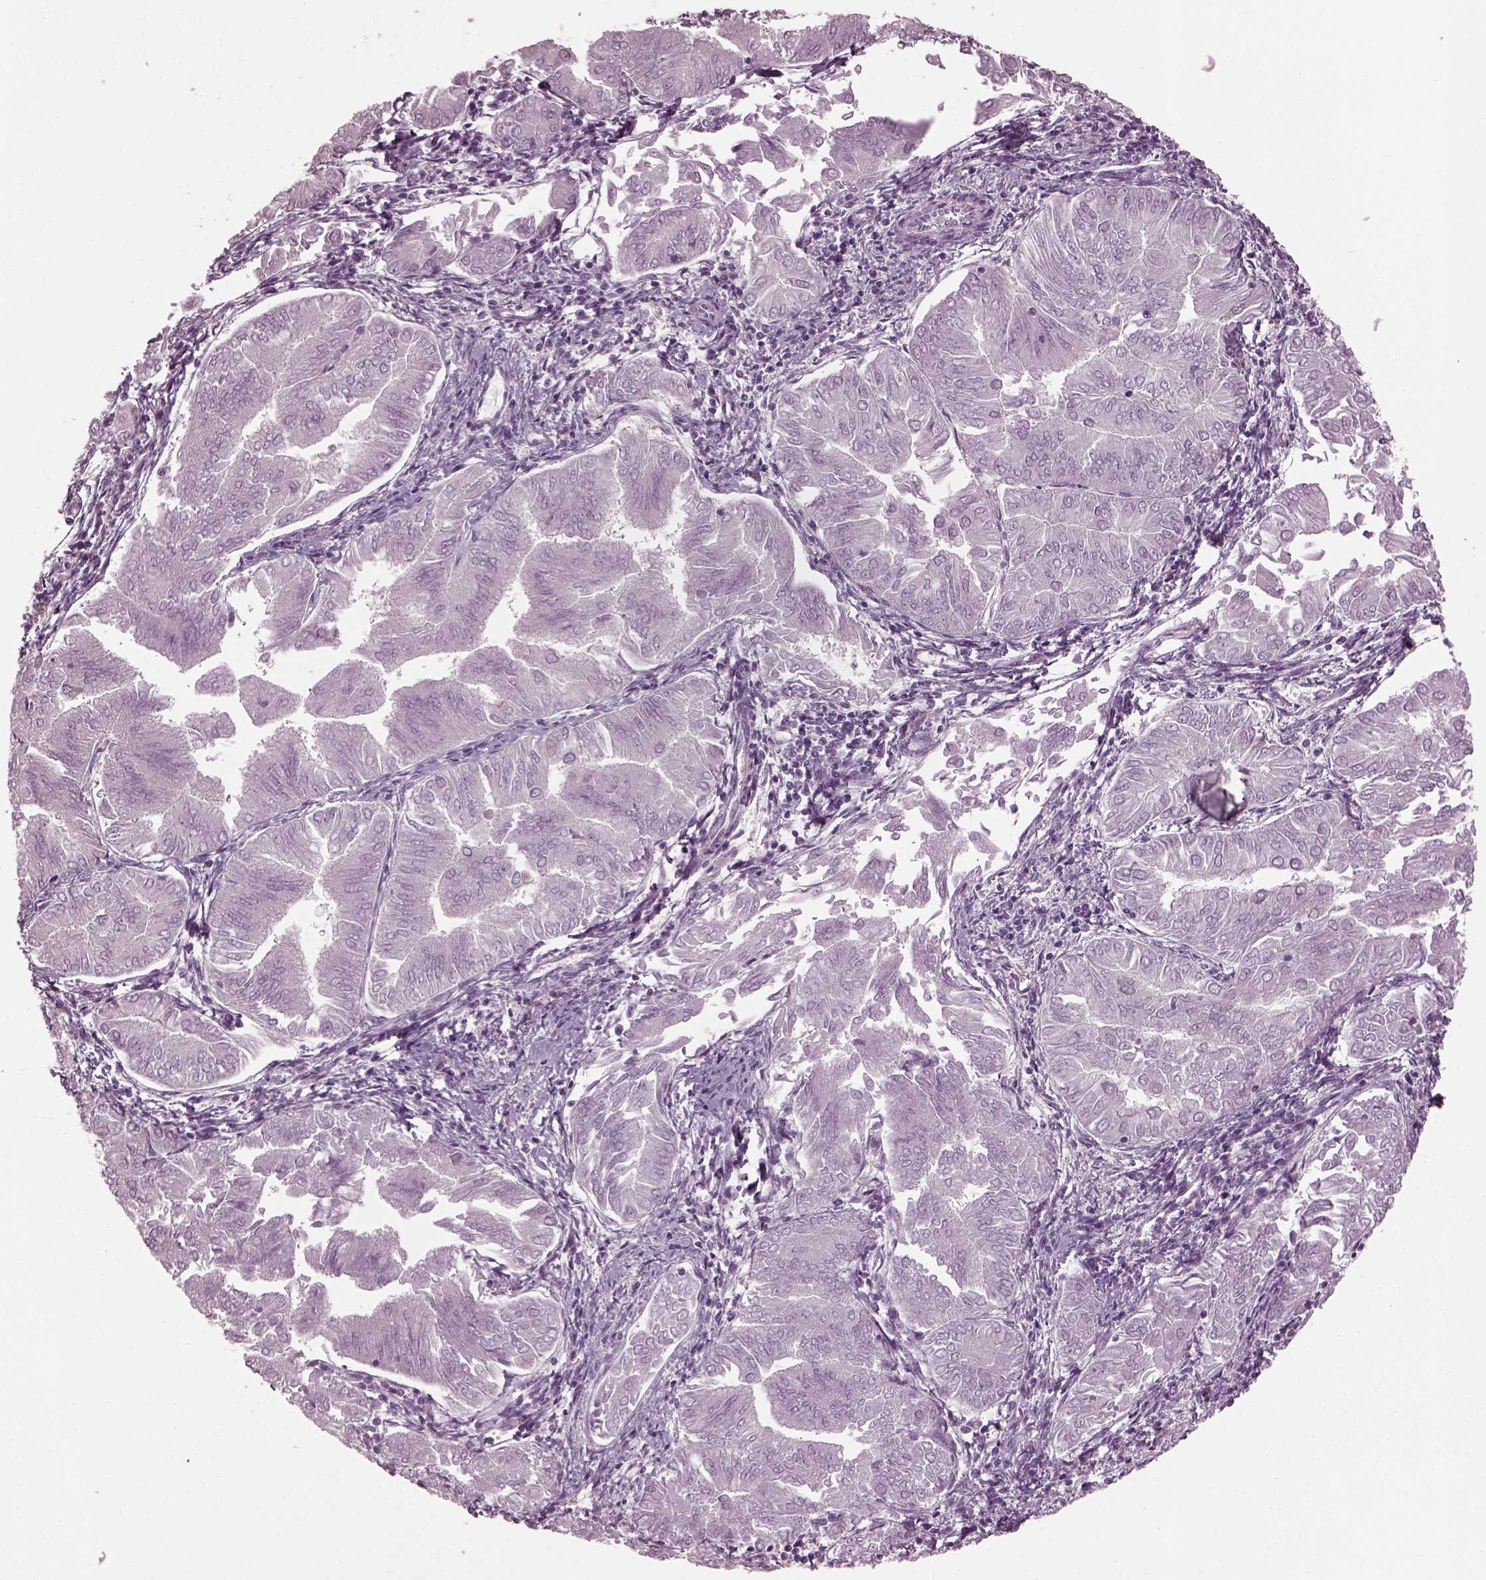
{"staining": {"intensity": "negative", "quantity": "none", "location": "none"}, "tissue": "endometrial cancer", "cell_type": "Tumor cells", "image_type": "cancer", "snomed": [{"axis": "morphology", "description": "Adenocarcinoma, NOS"}, {"axis": "topography", "description": "Endometrium"}], "caption": "Immunohistochemical staining of human endometrial adenocarcinoma shows no significant expression in tumor cells. (DAB IHC, high magnification).", "gene": "CABP5", "patient": {"sex": "female", "age": 53}}